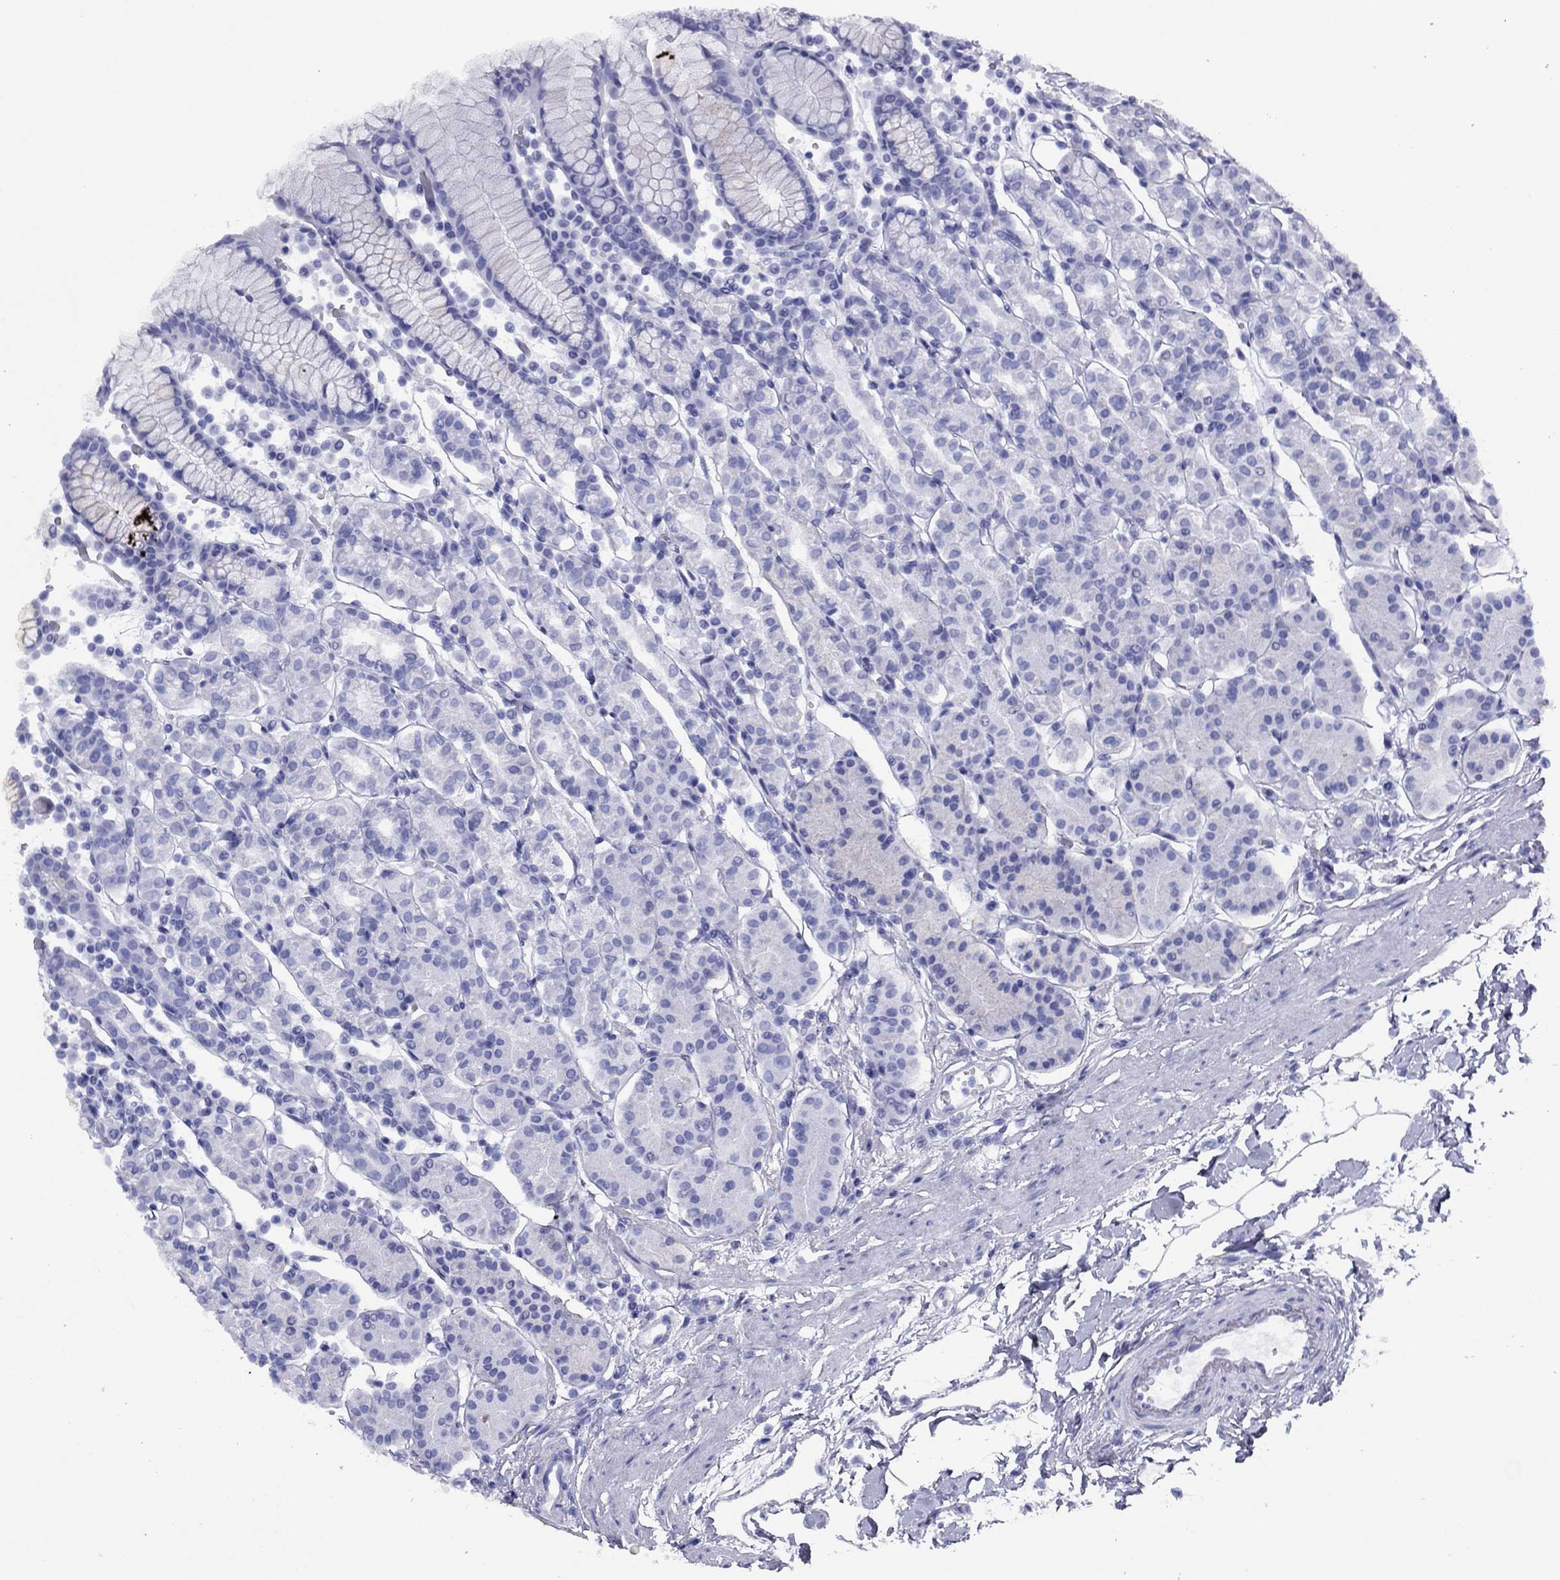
{"staining": {"intensity": "negative", "quantity": "none", "location": "none"}, "tissue": "stomach", "cell_type": "Glandular cells", "image_type": "normal", "snomed": [{"axis": "morphology", "description": "Normal tissue, NOS"}, {"axis": "topography", "description": "Stomach, upper"}, {"axis": "topography", "description": "Stomach"}], "caption": "Stomach stained for a protein using immunohistochemistry (IHC) demonstrates no staining glandular cells.", "gene": "HAO1", "patient": {"sex": "male", "age": 62}}